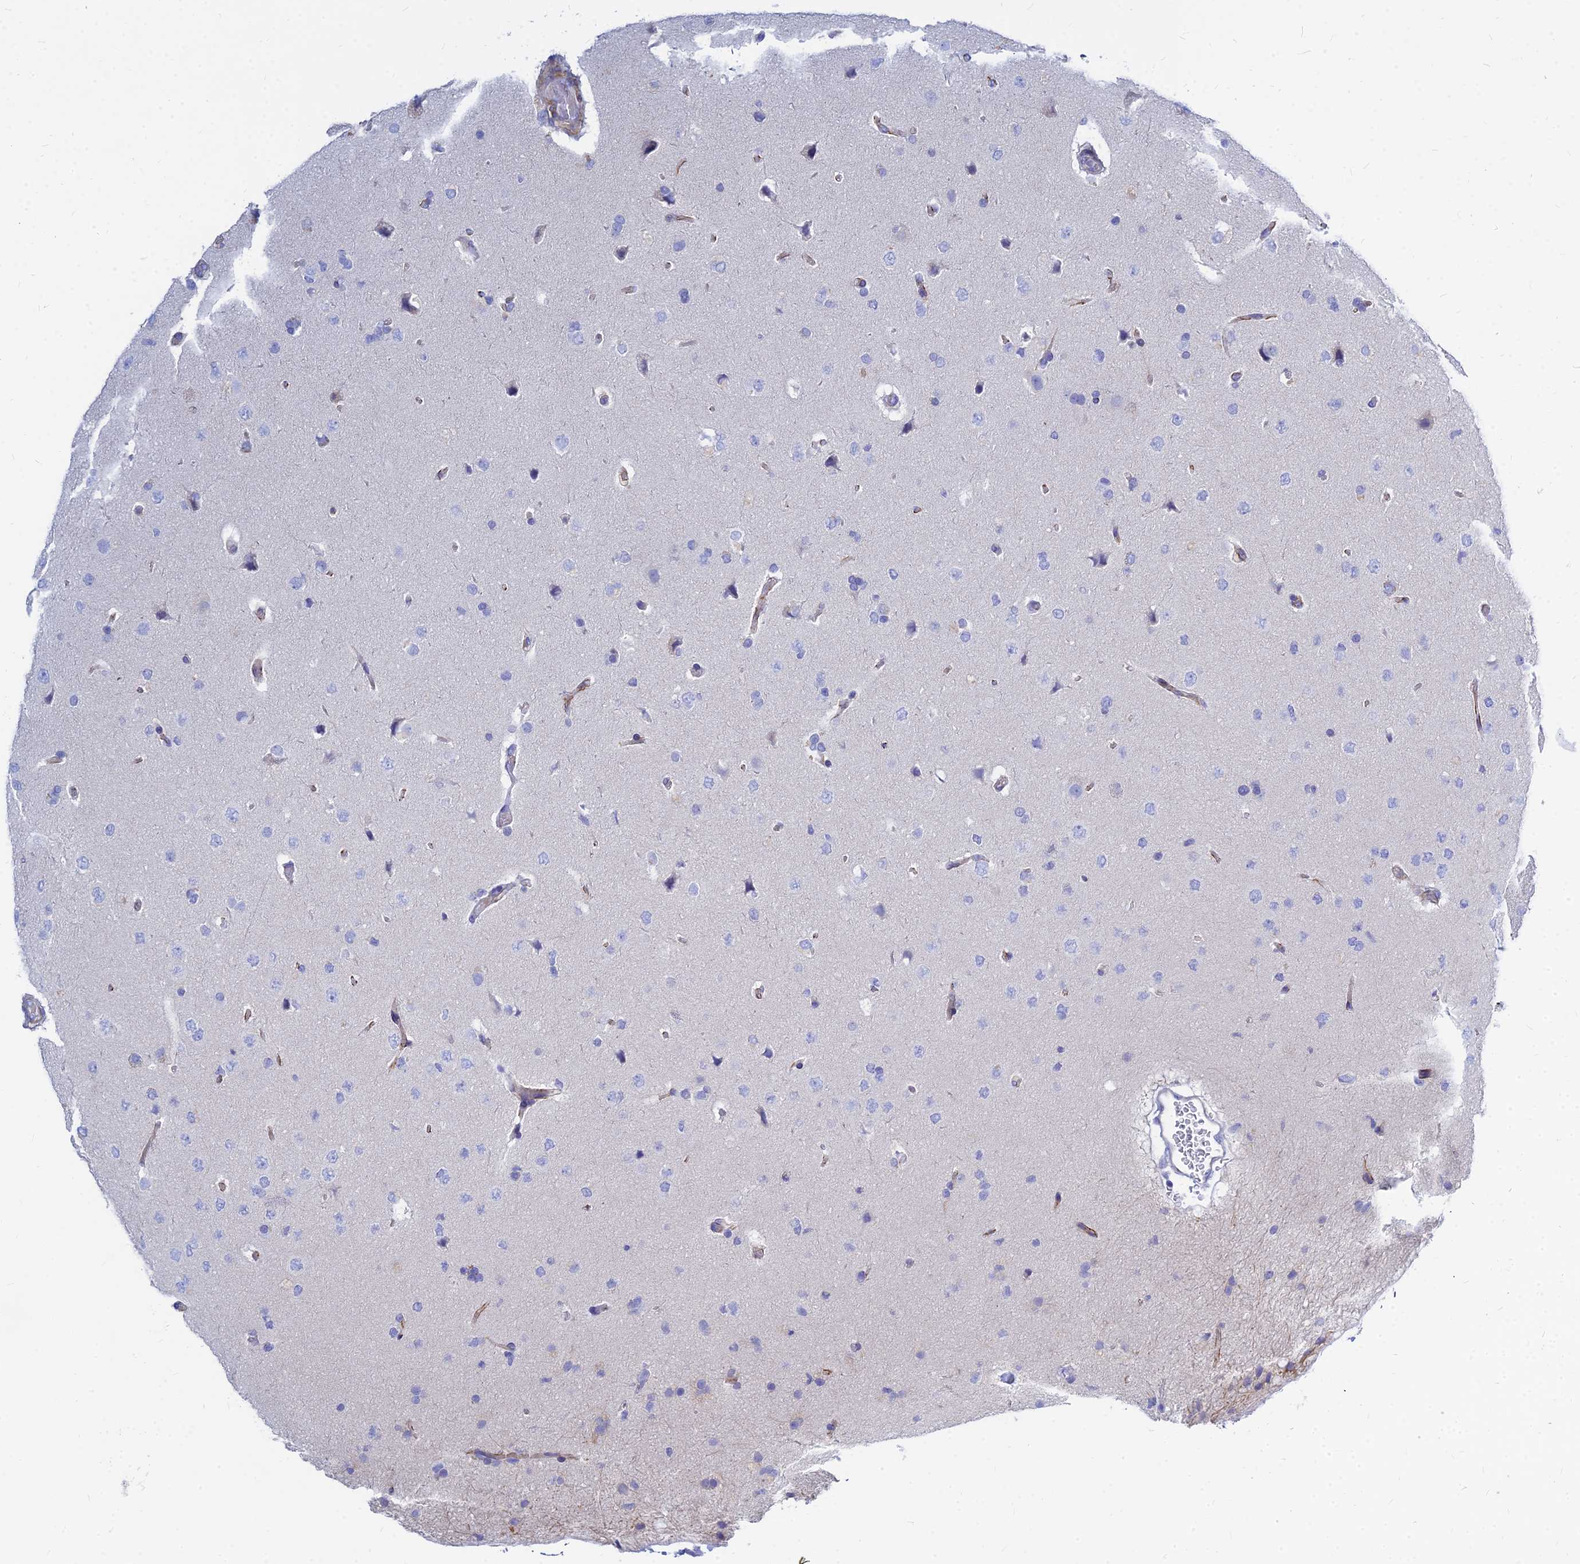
{"staining": {"intensity": "negative", "quantity": "none", "location": "none"}, "tissue": "glioma", "cell_type": "Tumor cells", "image_type": "cancer", "snomed": [{"axis": "morphology", "description": "Glioma, malignant, High grade"}, {"axis": "topography", "description": "Brain"}], "caption": "Image shows no significant protein staining in tumor cells of glioma. (Brightfield microscopy of DAB (3,3'-diaminobenzidine) immunohistochemistry (IHC) at high magnification).", "gene": "ZNF552", "patient": {"sex": "male", "age": 72}}